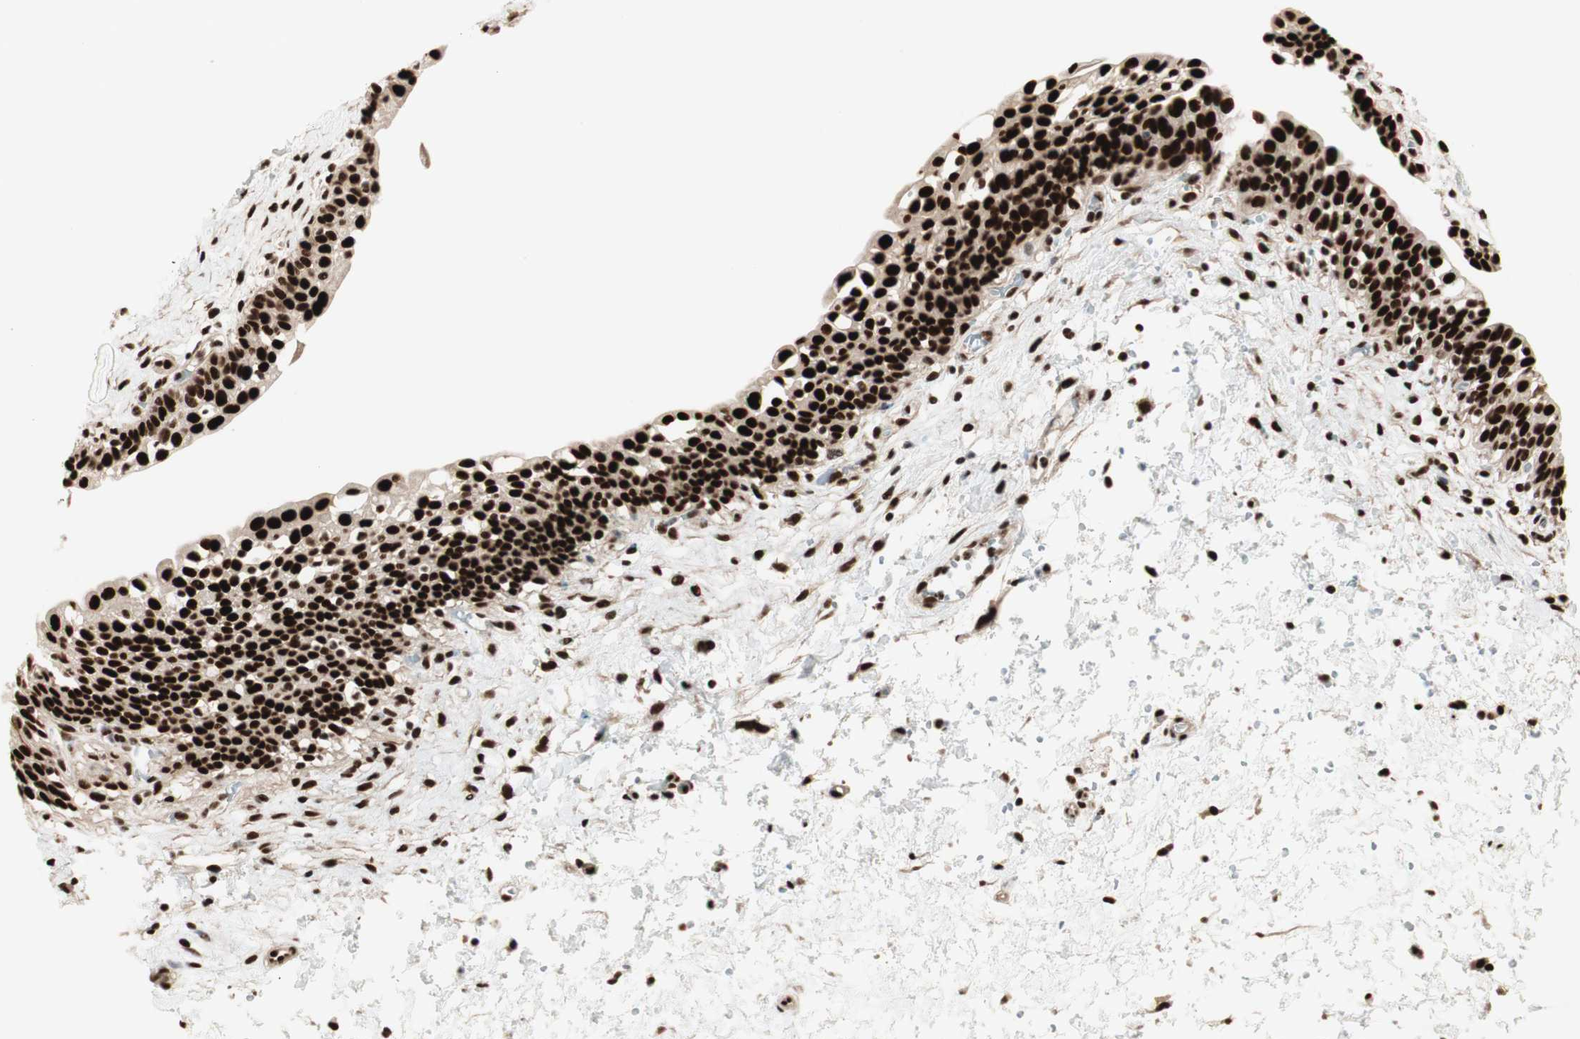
{"staining": {"intensity": "strong", "quantity": ">75%", "location": "nuclear"}, "tissue": "urinary bladder", "cell_type": "Urothelial cells", "image_type": "normal", "snomed": [{"axis": "morphology", "description": "Normal tissue, NOS"}, {"axis": "topography", "description": "Urinary bladder"}], "caption": "This histopathology image reveals unremarkable urinary bladder stained with IHC to label a protein in brown. The nuclear of urothelial cells show strong positivity for the protein. Nuclei are counter-stained blue.", "gene": "HEXIM1", "patient": {"sex": "male", "age": 55}}